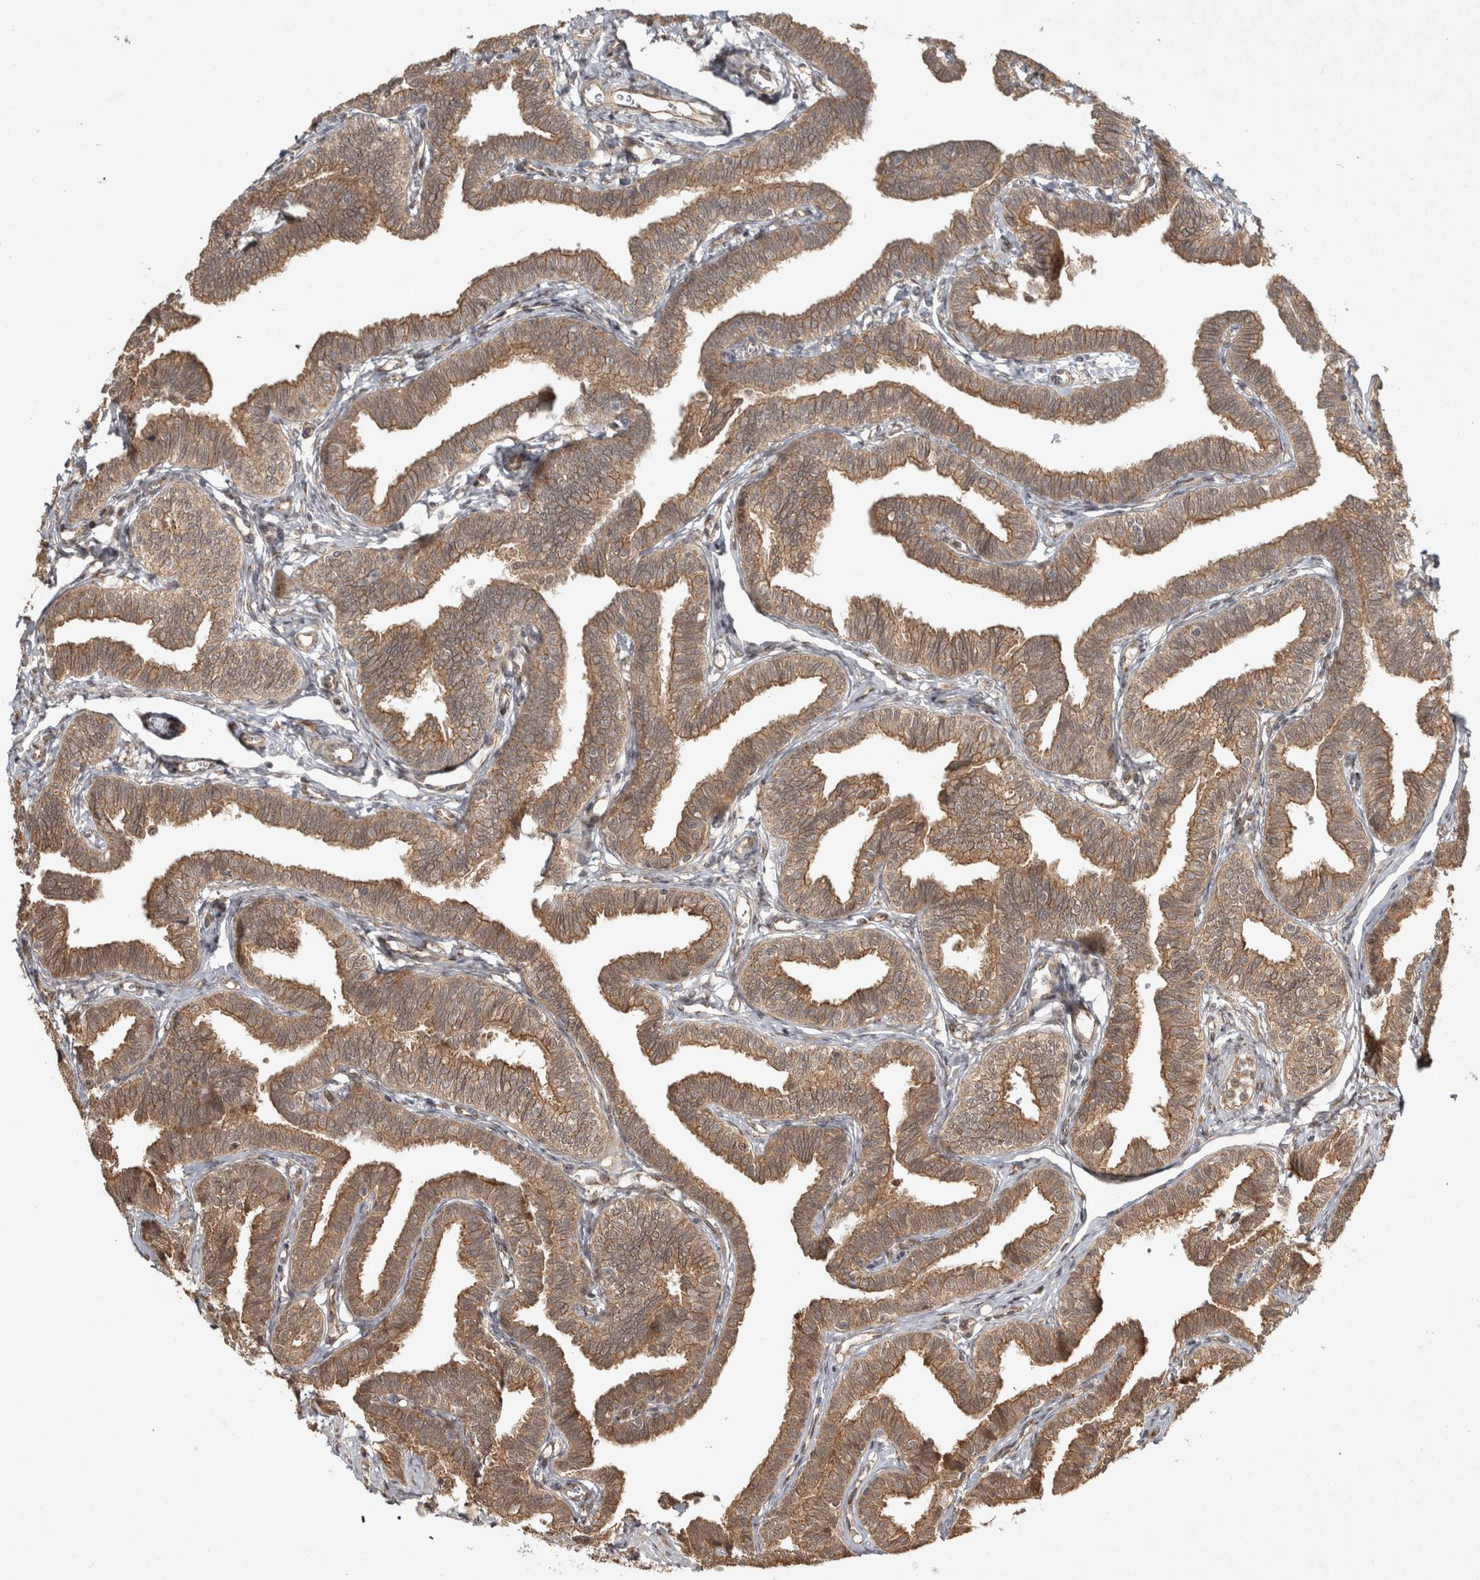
{"staining": {"intensity": "moderate", "quantity": ">75%", "location": "cytoplasmic/membranous"}, "tissue": "fallopian tube", "cell_type": "Glandular cells", "image_type": "normal", "snomed": [{"axis": "morphology", "description": "Normal tissue, NOS"}, {"axis": "topography", "description": "Fallopian tube"}, {"axis": "topography", "description": "Ovary"}], "caption": "Protein expression analysis of normal fallopian tube exhibits moderate cytoplasmic/membranous expression in approximately >75% of glandular cells. The staining was performed using DAB to visualize the protein expression in brown, while the nuclei were stained in blue with hematoxylin (Magnification: 20x).", "gene": "CAMSAP2", "patient": {"sex": "female", "age": 23}}